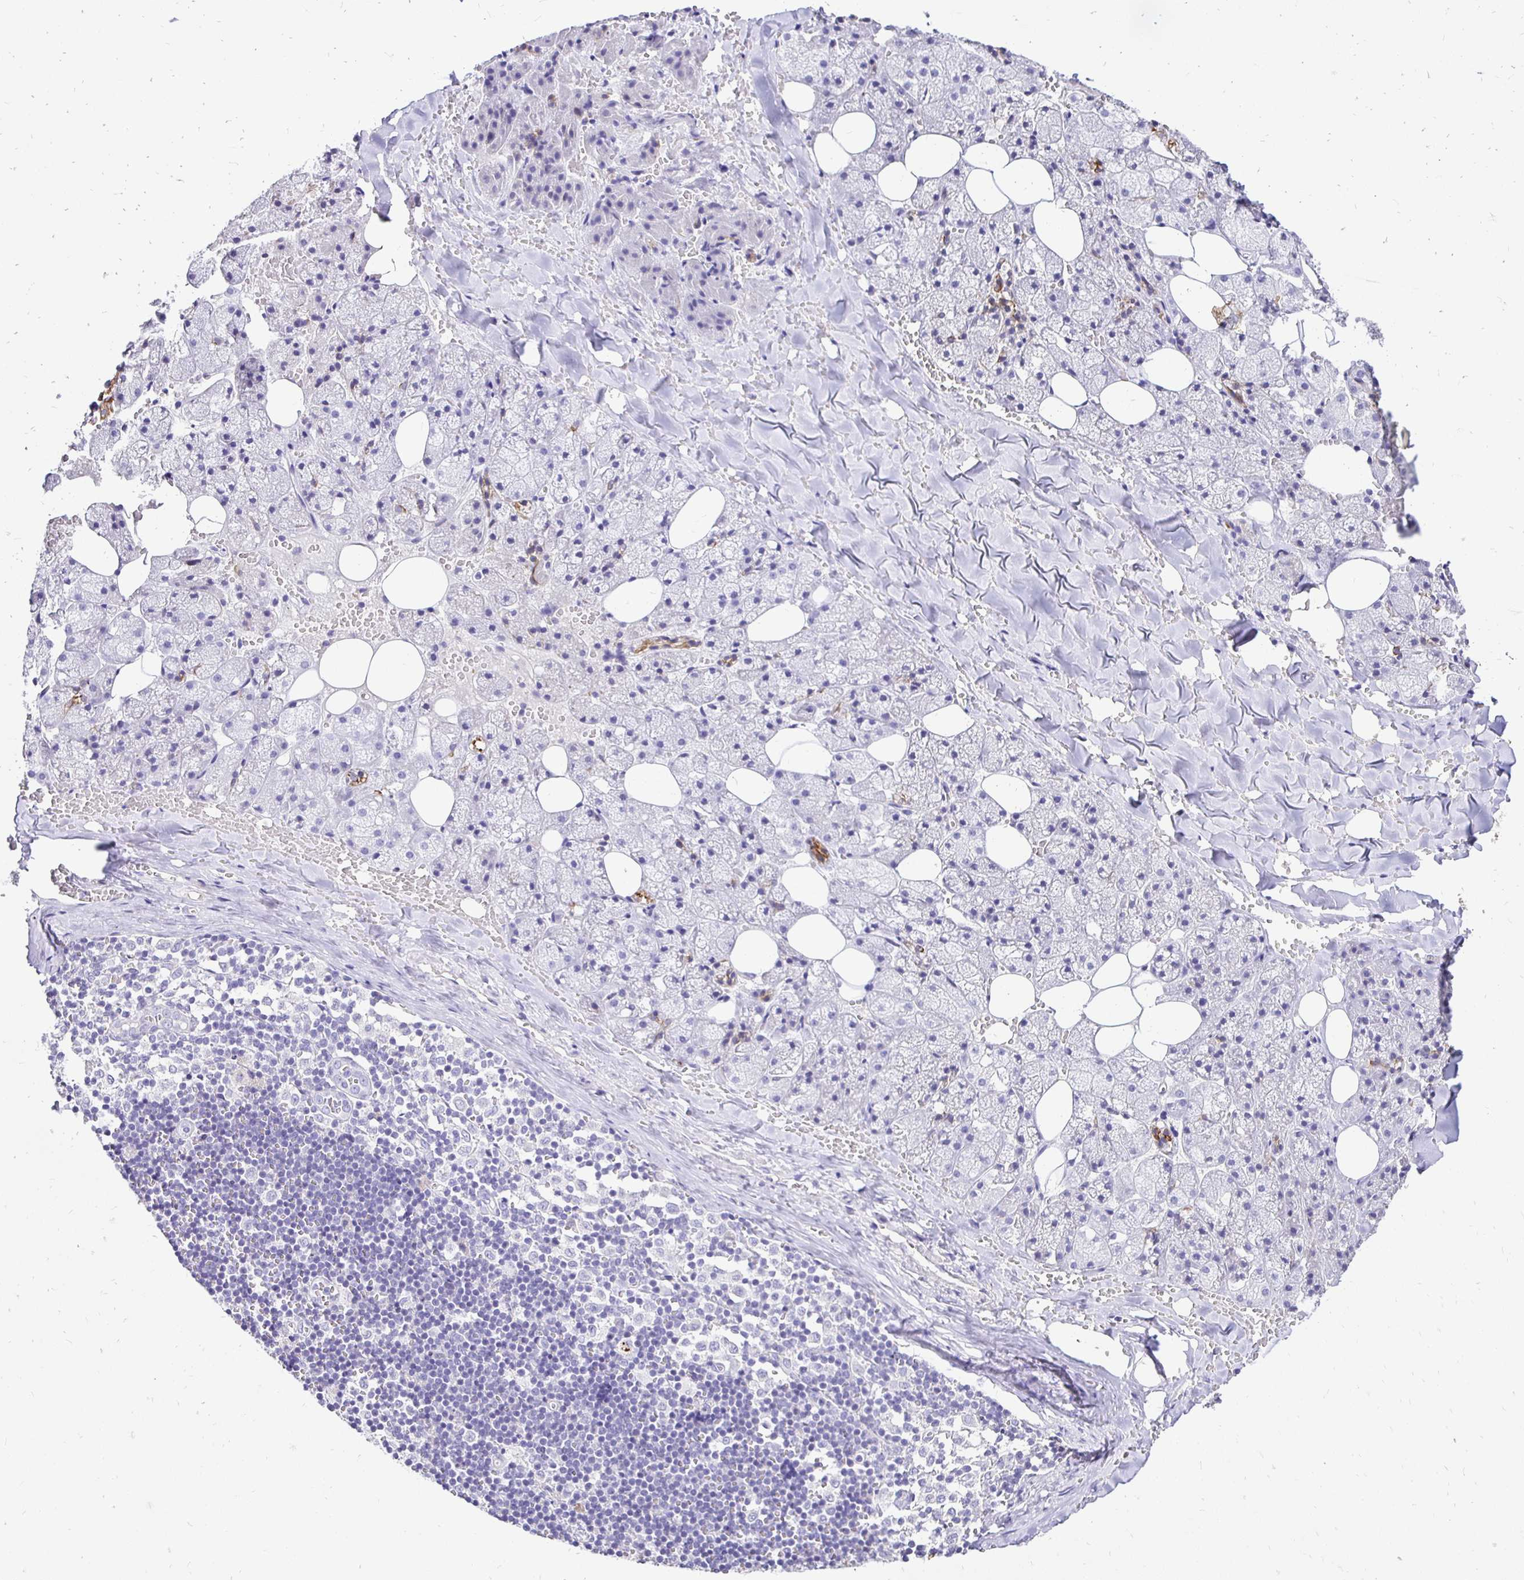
{"staining": {"intensity": "strong", "quantity": "<25%", "location": "cytoplasmic/membranous"}, "tissue": "salivary gland", "cell_type": "Glandular cells", "image_type": "normal", "snomed": [{"axis": "morphology", "description": "Normal tissue, NOS"}, {"axis": "topography", "description": "Salivary gland"}, {"axis": "topography", "description": "Peripheral nerve tissue"}], "caption": "Immunohistochemistry (IHC) histopathology image of normal salivary gland: human salivary gland stained using IHC shows medium levels of strong protein expression localized specifically in the cytoplasmic/membranous of glandular cells, appearing as a cytoplasmic/membranous brown color.", "gene": "TAF1D", "patient": {"sex": "male", "age": 38}}